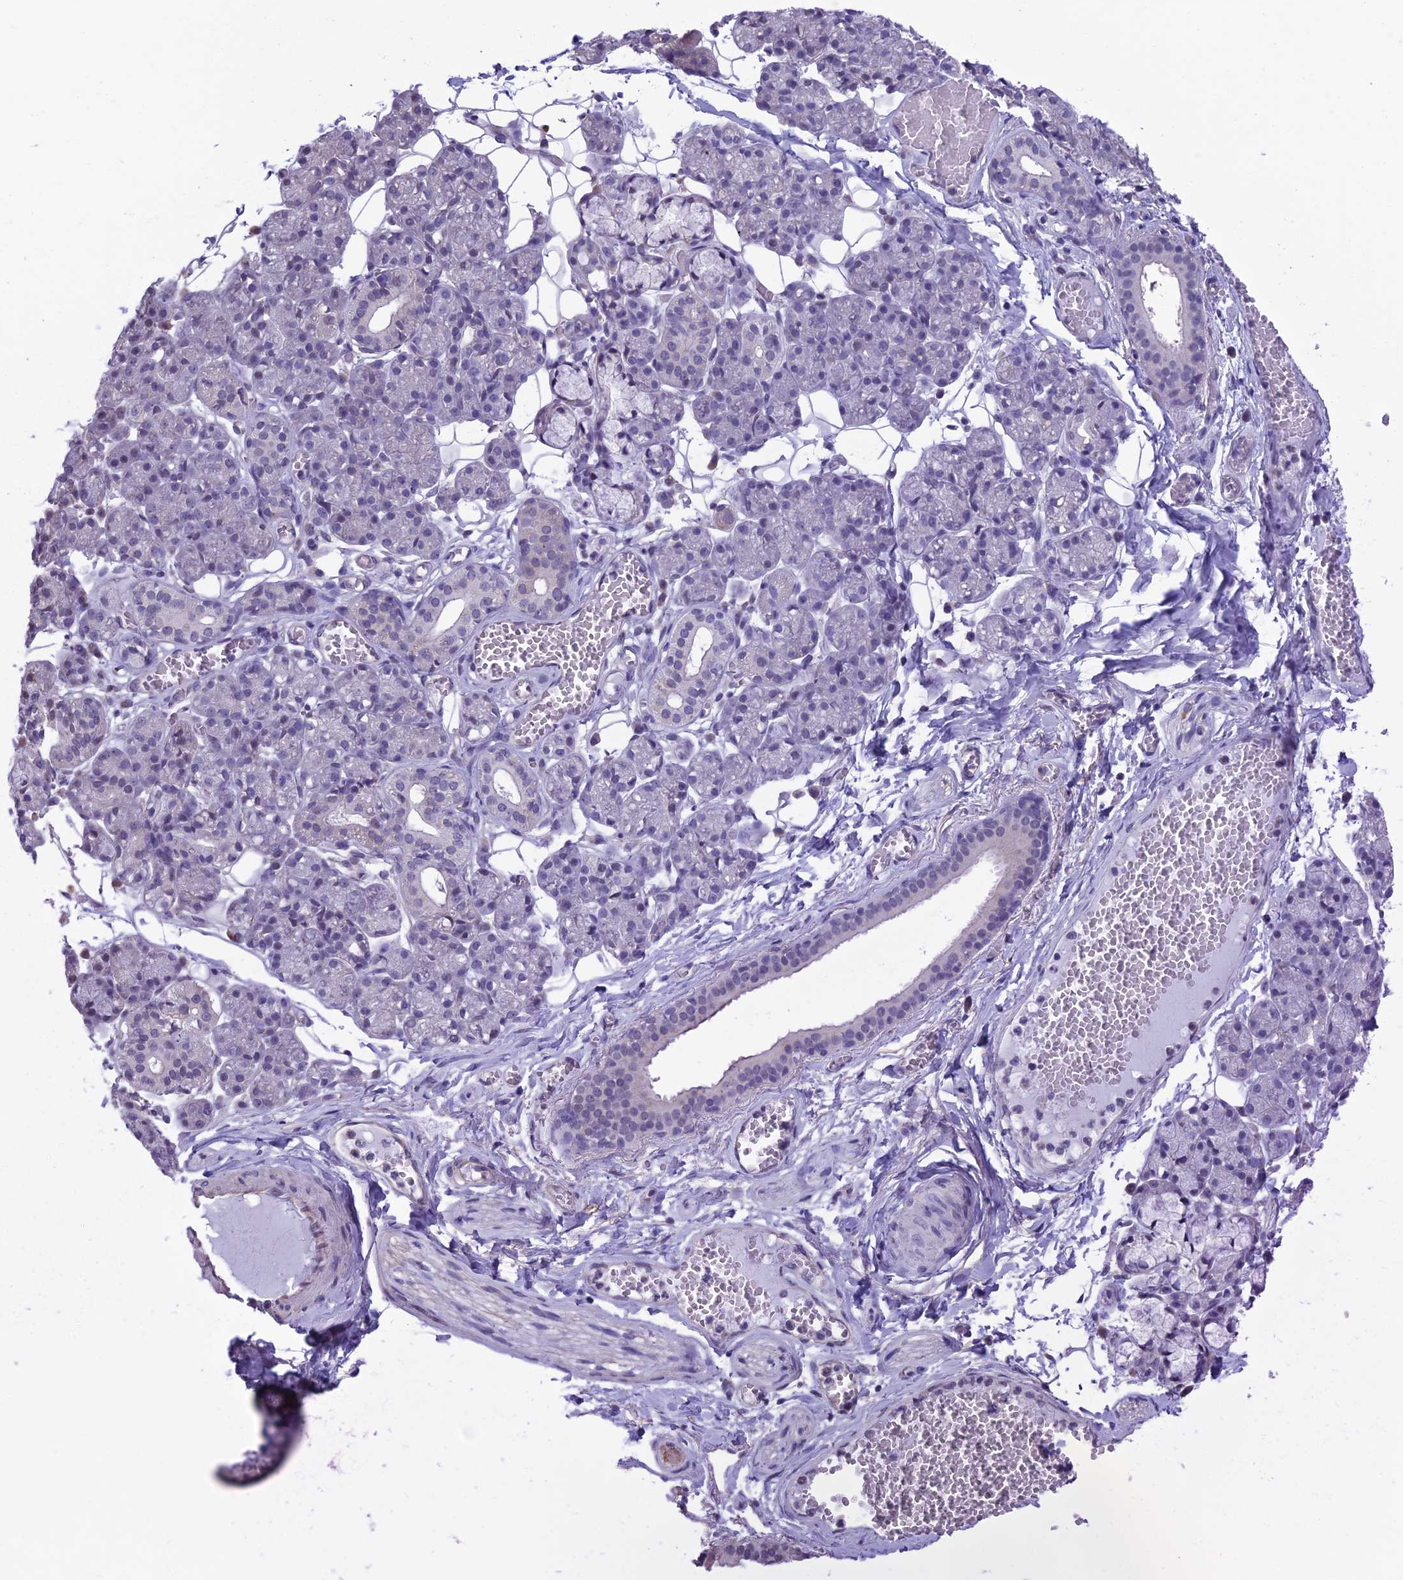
{"staining": {"intensity": "negative", "quantity": "none", "location": "none"}, "tissue": "salivary gland", "cell_type": "Glandular cells", "image_type": "normal", "snomed": [{"axis": "morphology", "description": "Normal tissue, NOS"}, {"axis": "topography", "description": "Salivary gland"}], "caption": "IHC of benign salivary gland displays no staining in glandular cells. (Stains: DAB immunohistochemistry with hematoxylin counter stain, Microscopy: brightfield microscopy at high magnification).", "gene": "SLC1A6", "patient": {"sex": "male", "age": 63}}